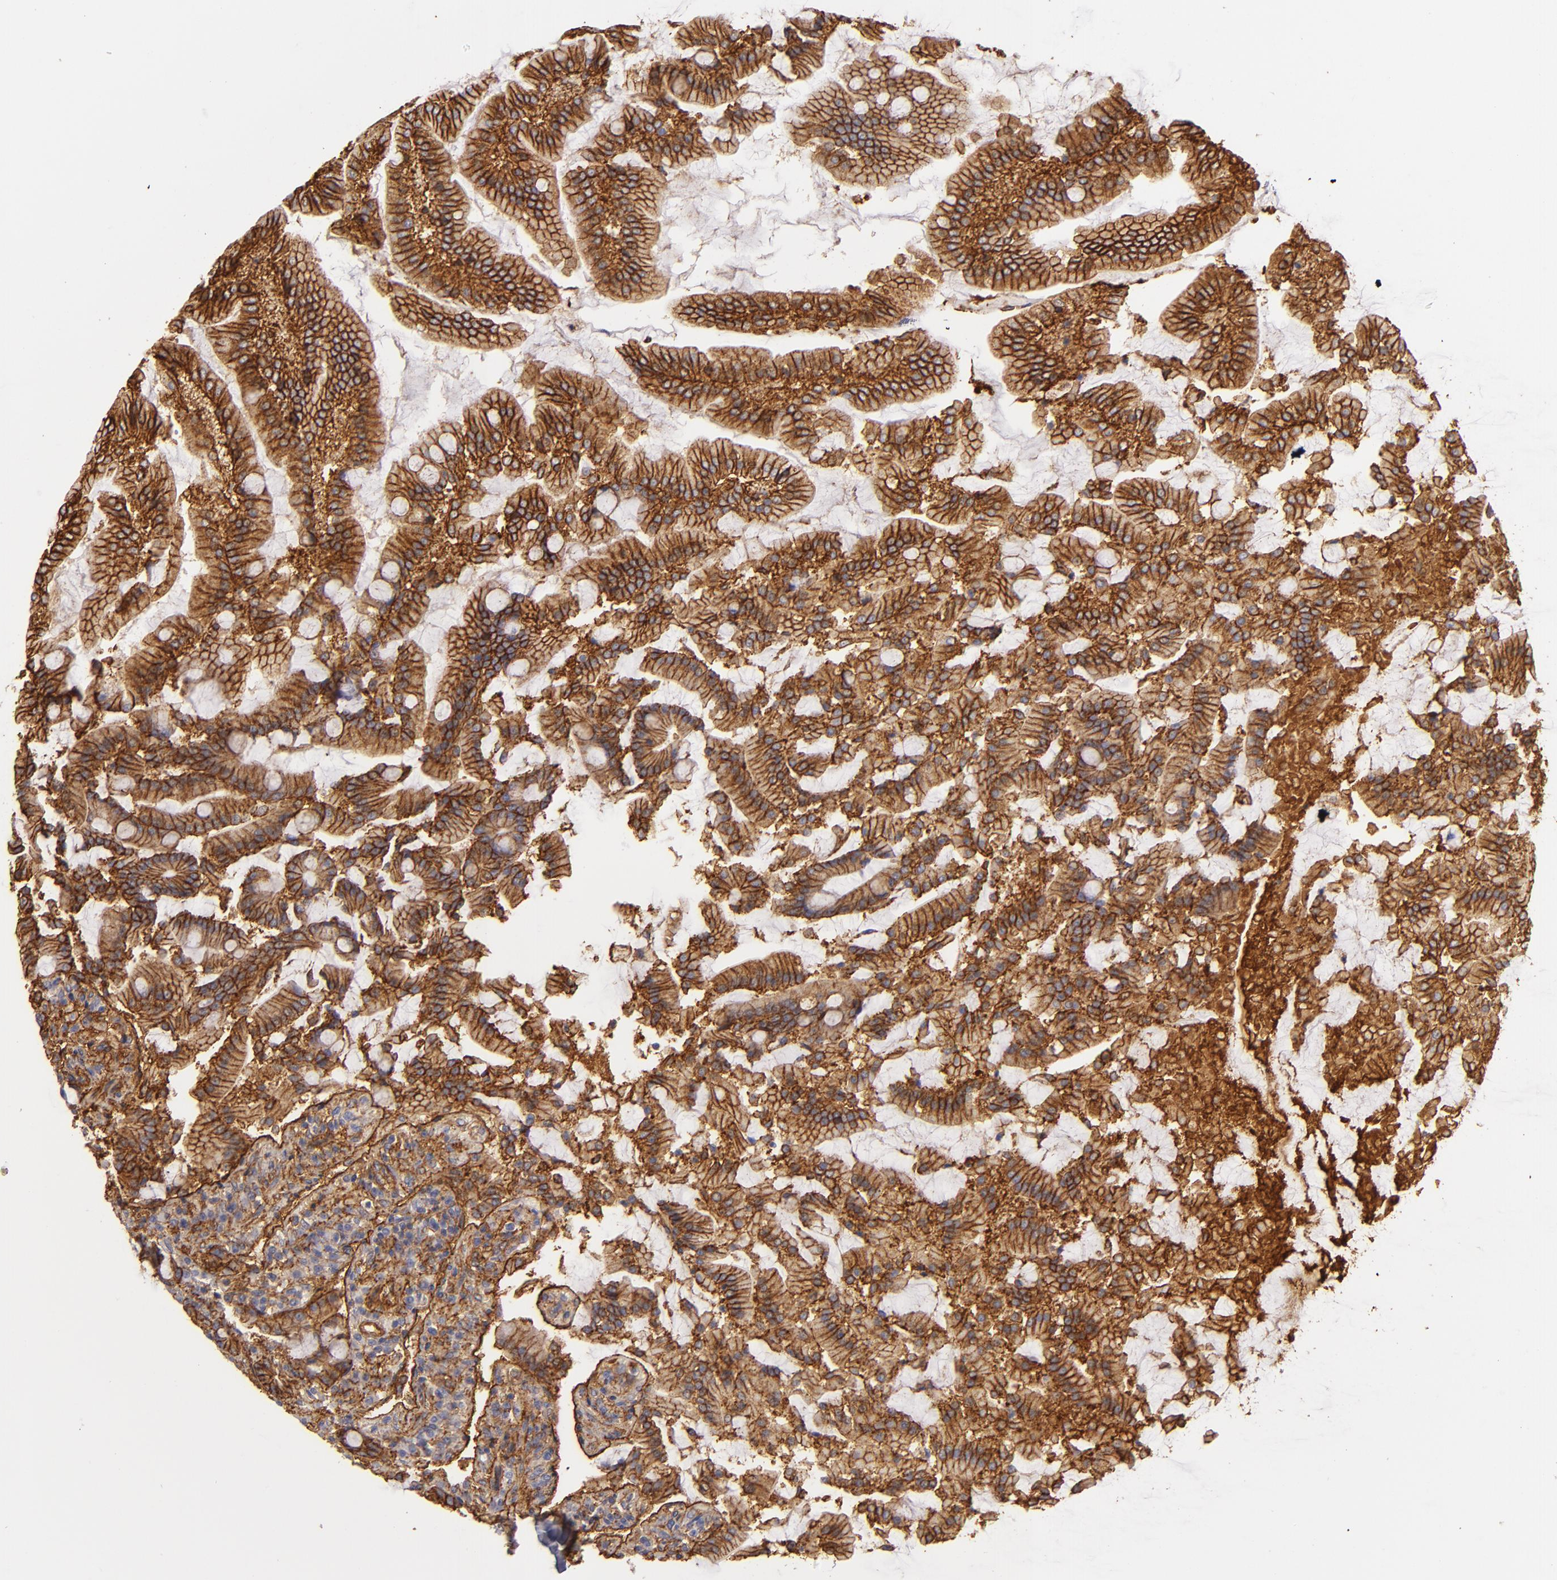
{"staining": {"intensity": "strong", "quantity": ">75%", "location": "cytoplasmic/membranous"}, "tissue": "duodenum", "cell_type": "Glandular cells", "image_type": "normal", "snomed": [{"axis": "morphology", "description": "Normal tissue, NOS"}, {"axis": "topography", "description": "Duodenum"}], "caption": "IHC (DAB) staining of unremarkable human duodenum exhibits strong cytoplasmic/membranous protein expression in approximately >75% of glandular cells. The staining was performed using DAB to visualize the protein expression in brown, while the nuclei were stained in blue with hematoxylin (Magnification: 20x).", "gene": "CD151", "patient": {"sex": "female", "age": 64}}